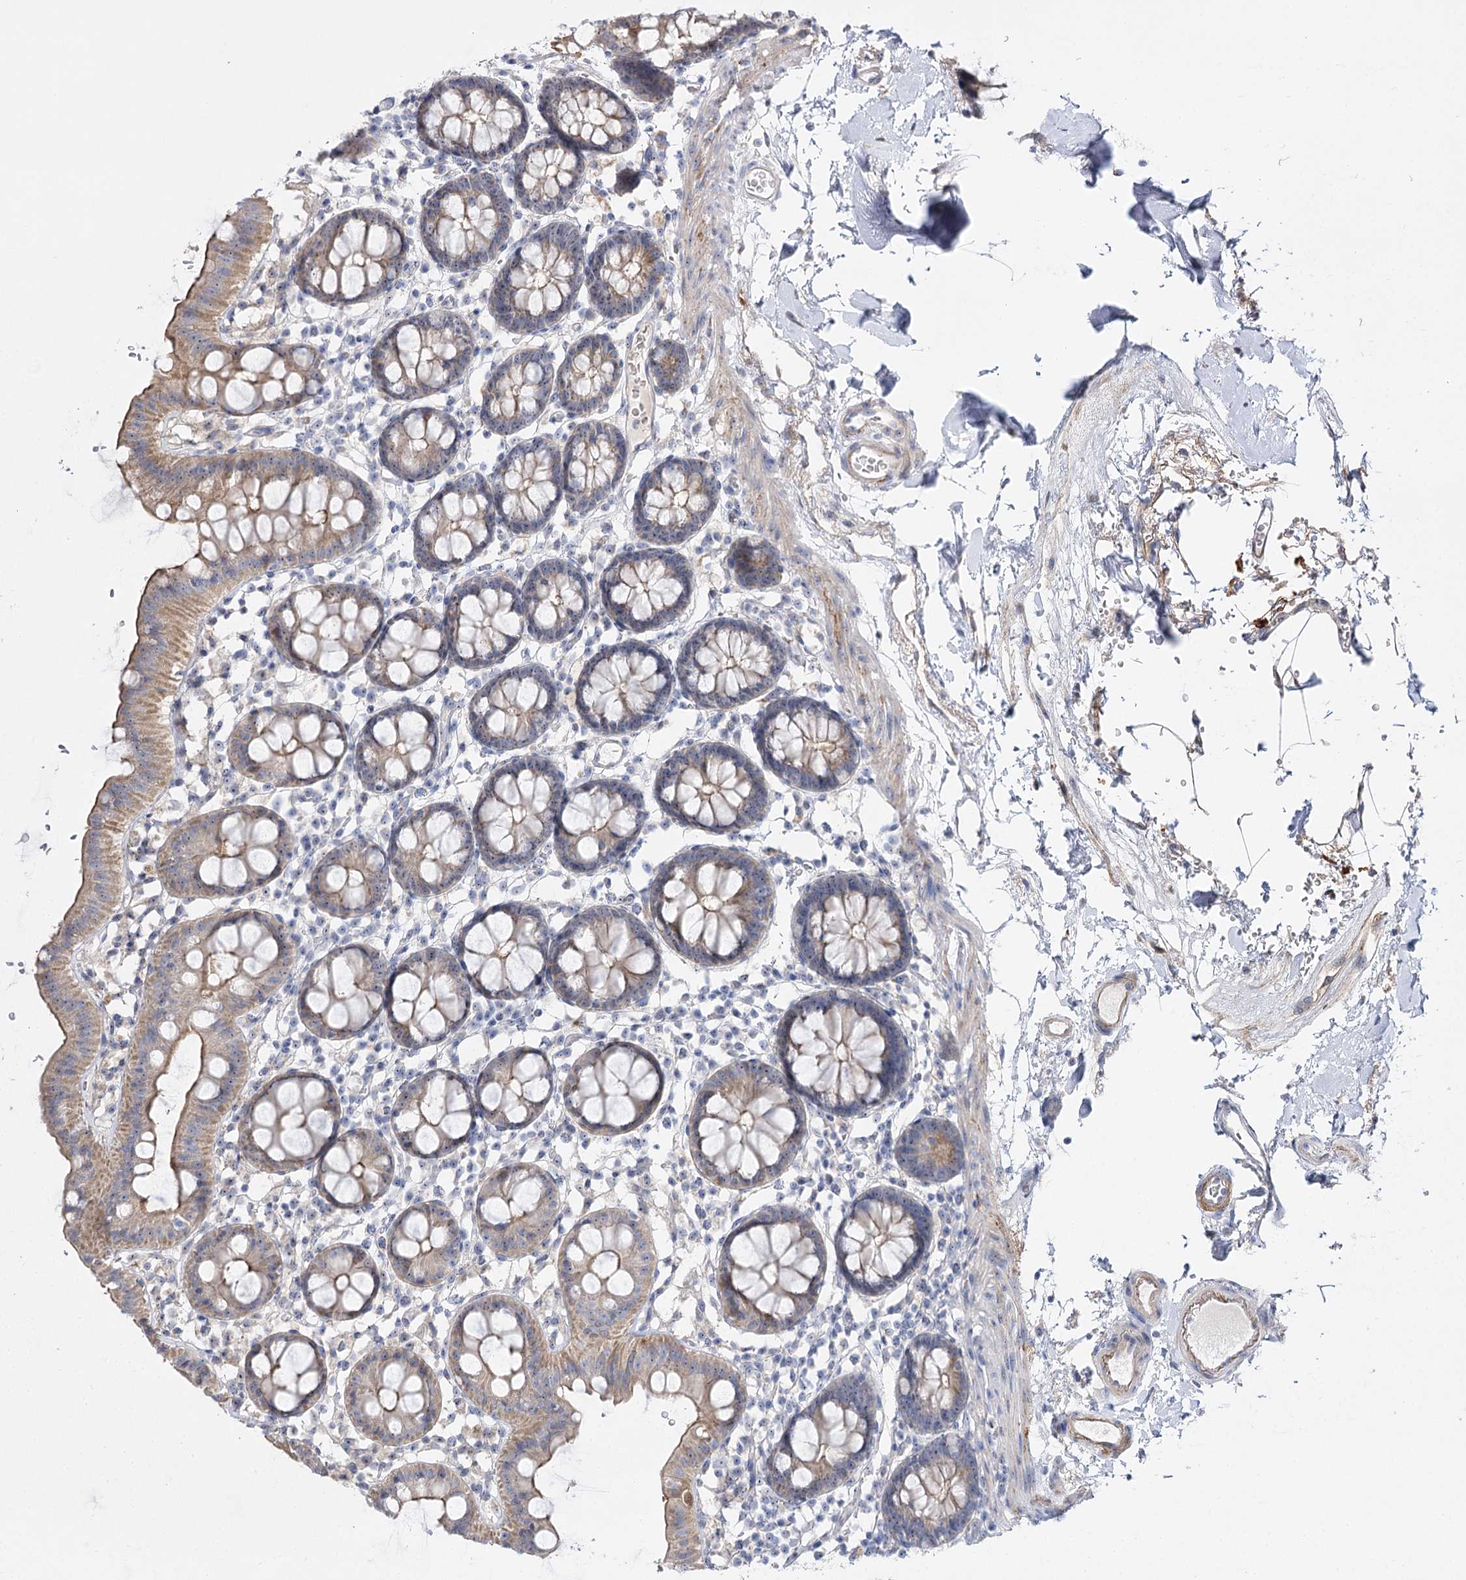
{"staining": {"intensity": "negative", "quantity": "none", "location": "none"}, "tissue": "colon", "cell_type": "Endothelial cells", "image_type": "normal", "snomed": [{"axis": "morphology", "description": "Normal tissue, NOS"}, {"axis": "topography", "description": "Colon"}], "caption": "DAB (3,3'-diaminobenzidine) immunohistochemical staining of normal colon displays no significant staining in endothelial cells. (Stains: DAB IHC with hematoxylin counter stain, Microscopy: brightfield microscopy at high magnification).", "gene": "SUOX", "patient": {"sex": "male", "age": 75}}